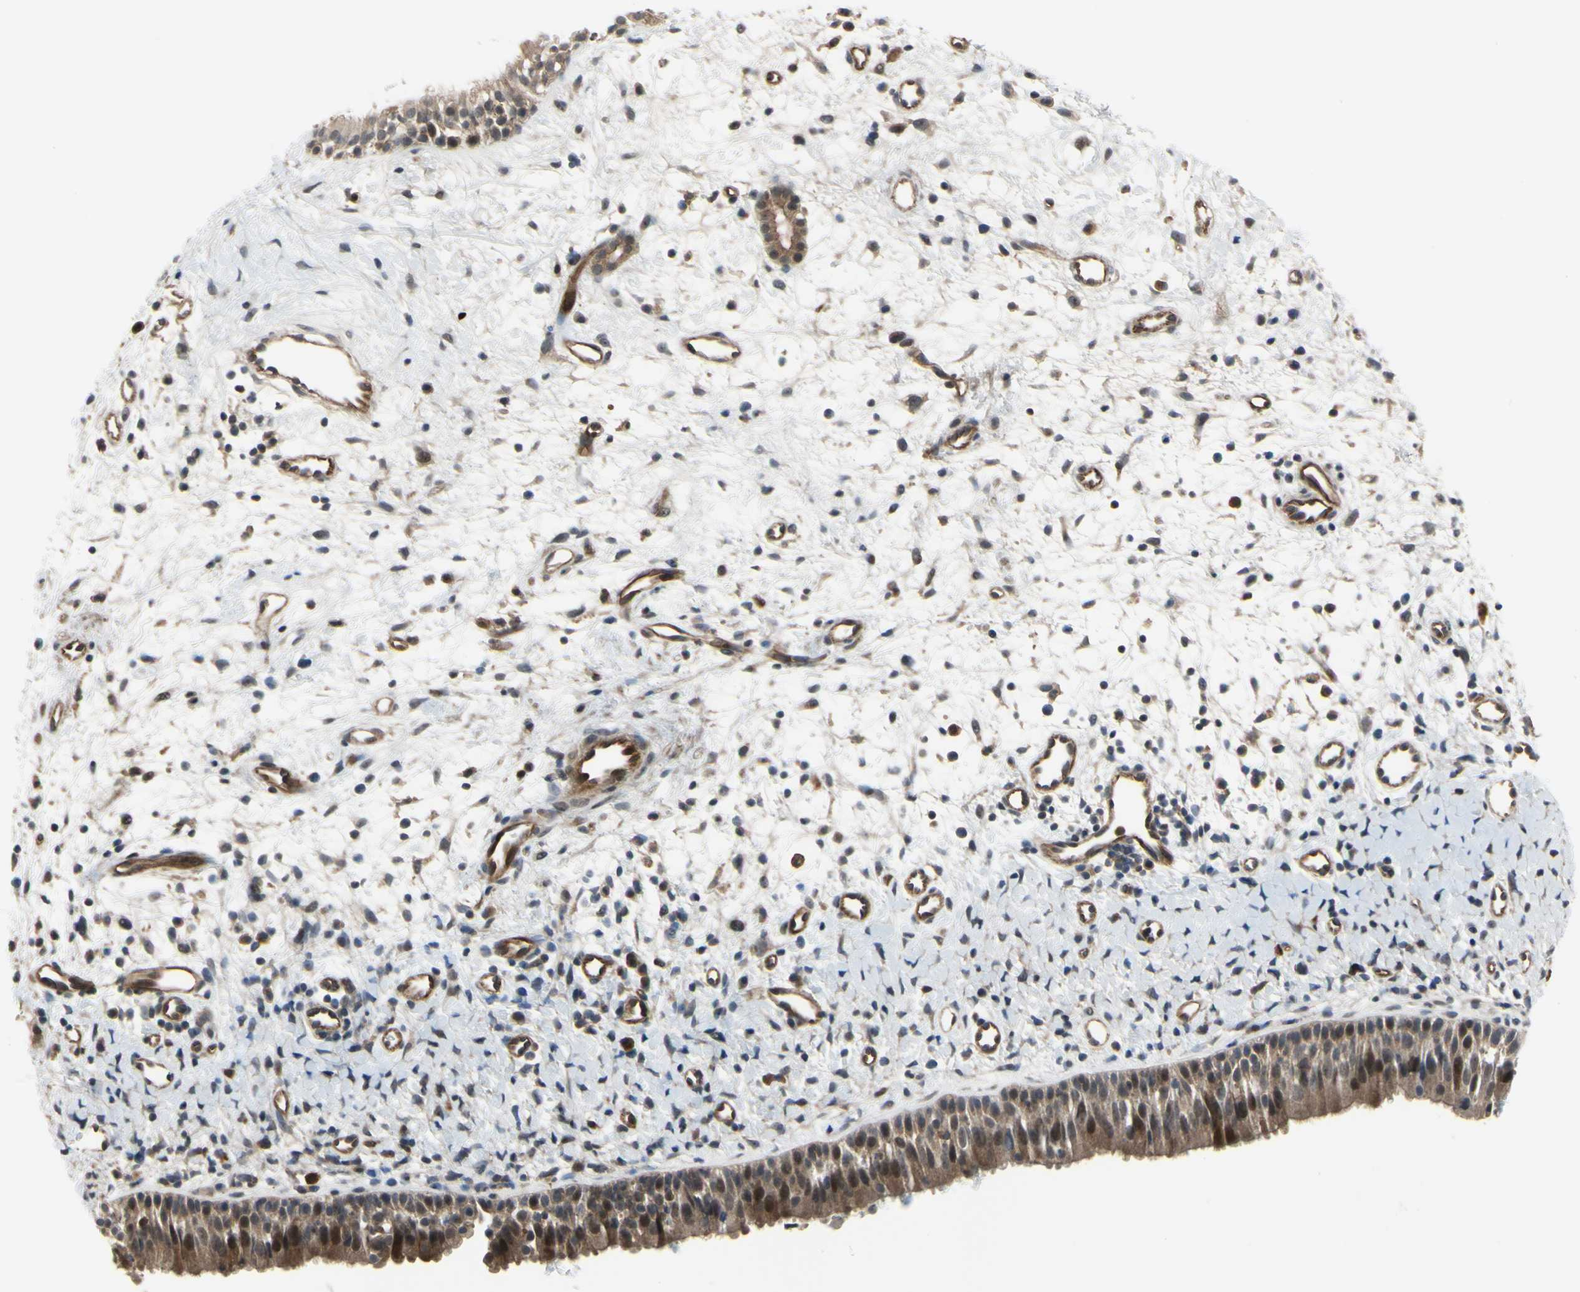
{"staining": {"intensity": "moderate", "quantity": ">75%", "location": "cytoplasmic/membranous,nuclear"}, "tissue": "nasopharynx", "cell_type": "Respiratory epithelial cells", "image_type": "normal", "snomed": [{"axis": "morphology", "description": "Normal tissue, NOS"}, {"axis": "topography", "description": "Nasopharynx"}], "caption": "The micrograph displays immunohistochemical staining of normal nasopharynx. There is moderate cytoplasmic/membranous,nuclear expression is identified in about >75% of respiratory epithelial cells. The protein is stained brown, and the nuclei are stained in blue (DAB IHC with brightfield microscopy, high magnification).", "gene": "COMMD9", "patient": {"sex": "male", "age": 22}}